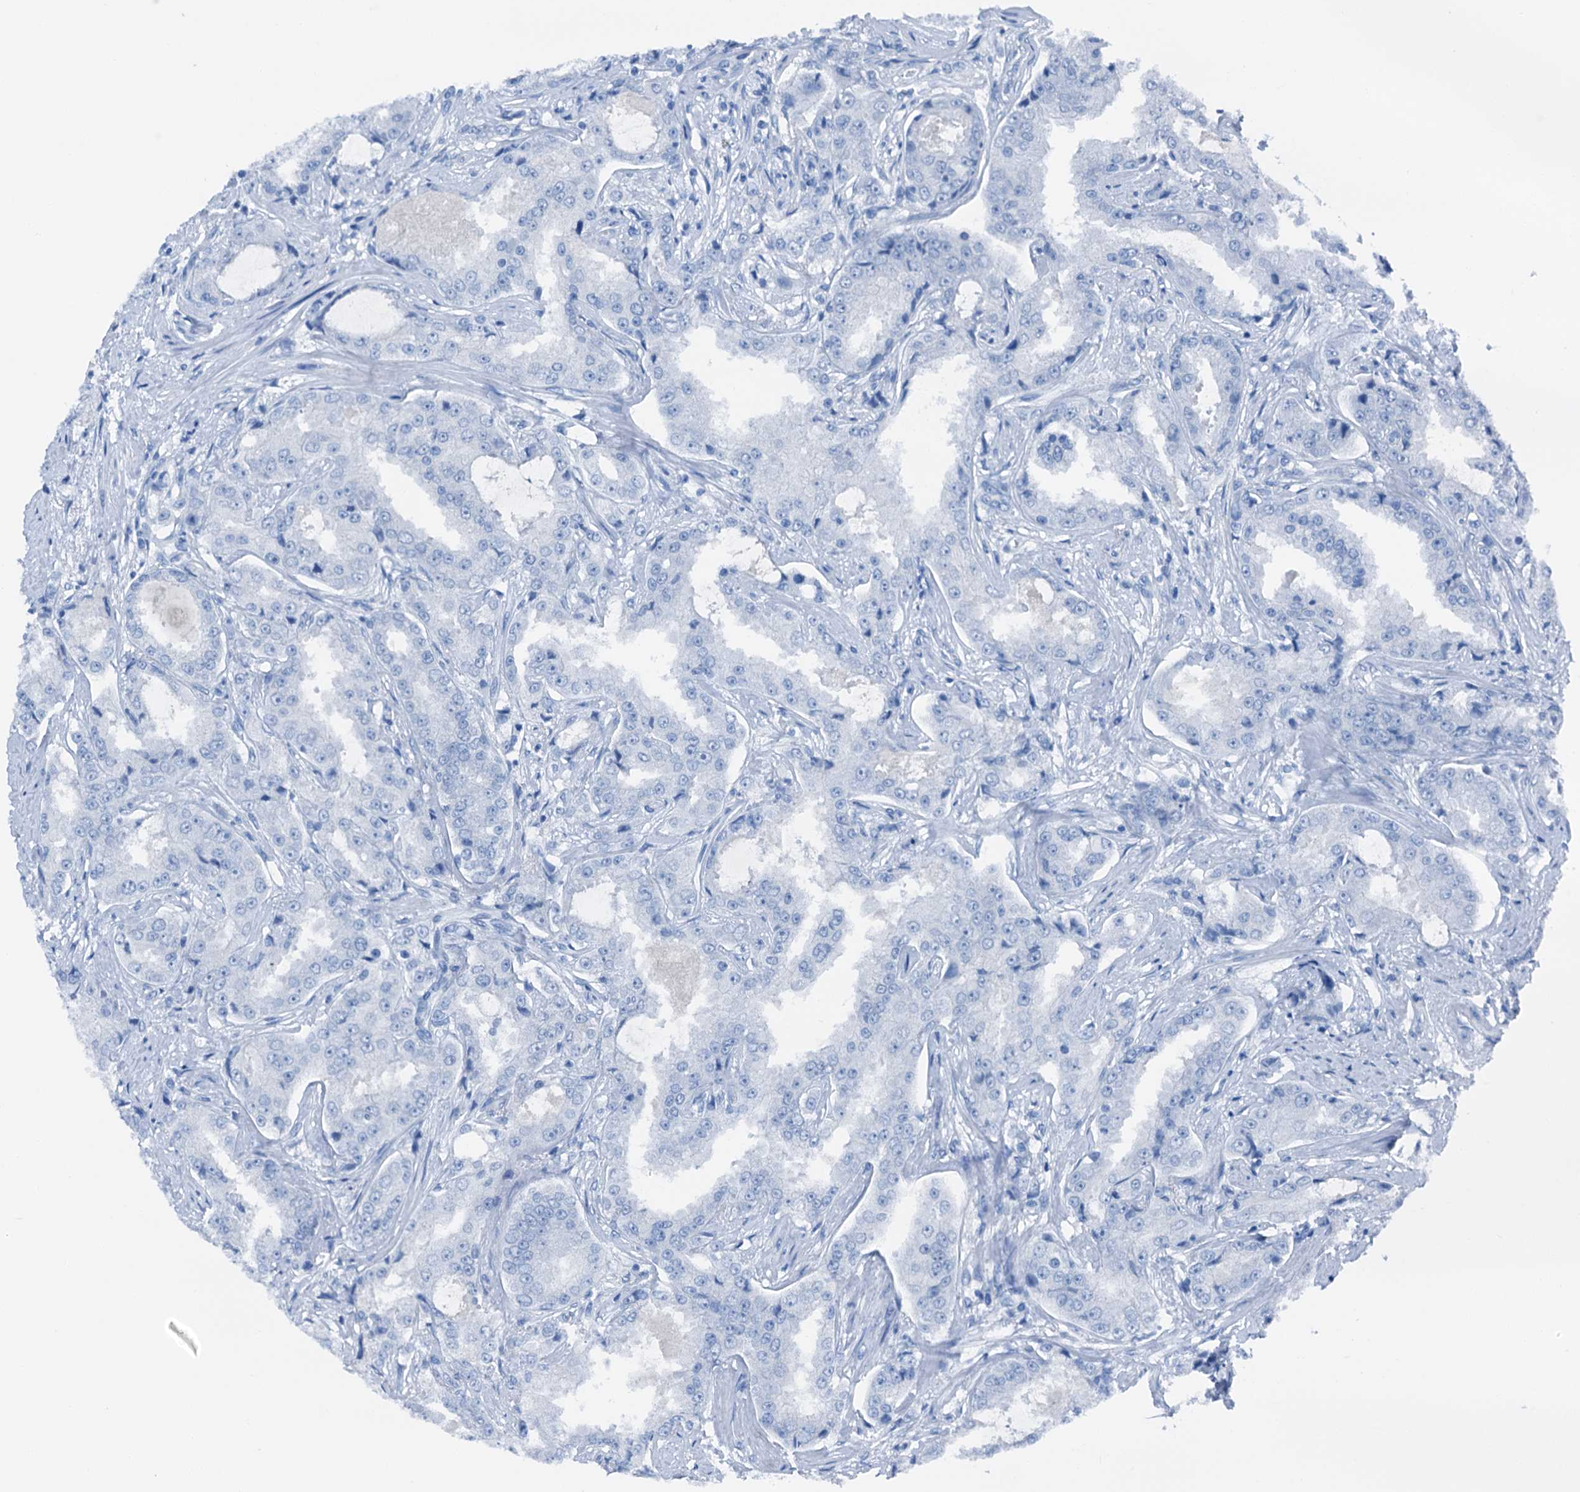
{"staining": {"intensity": "negative", "quantity": "none", "location": "none"}, "tissue": "prostate cancer", "cell_type": "Tumor cells", "image_type": "cancer", "snomed": [{"axis": "morphology", "description": "Adenocarcinoma, High grade"}, {"axis": "topography", "description": "Prostate"}], "caption": "IHC of prostate cancer reveals no expression in tumor cells. Nuclei are stained in blue.", "gene": "CBLN3", "patient": {"sex": "male", "age": 73}}